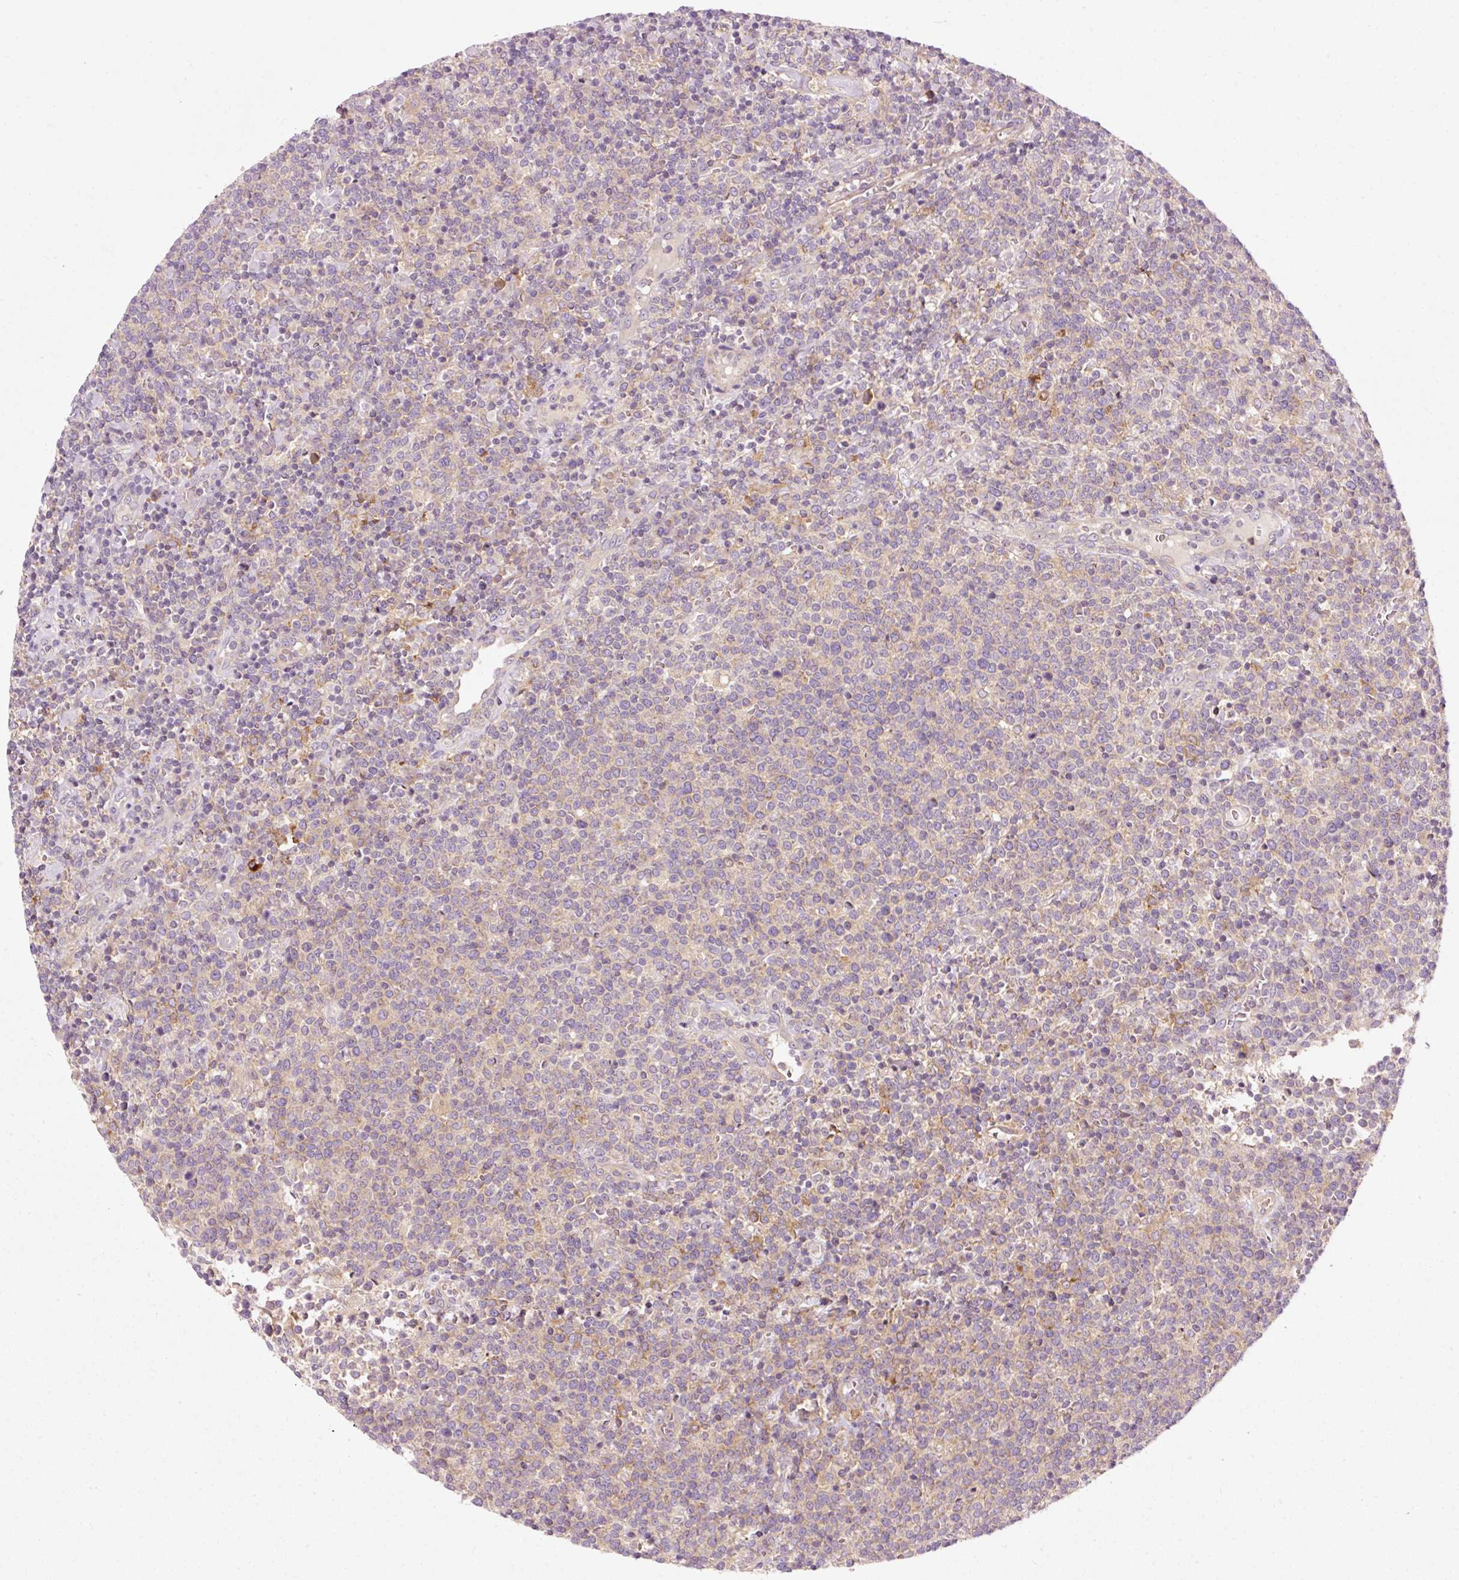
{"staining": {"intensity": "weak", "quantity": "<25%", "location": "cytoplasmic/membranous"}, "tissue": "lymphoma", "cell_type": "Tumor cells", "image_type": "cancer", "snomed": [{"axis": "morphology", "description": "Malignant lymphoma, non-Hodgkin's type, High grade"}, {"axis": "topography", "description": "Lymph node"}], "caption": "Immunohistochemical staining of high-grade malignant lymphoma, non-Hodgkin's type shows no significant positivity in tumor cells.", "gene": "NAPA", "patient": {"sex": "male", "age": 61}}